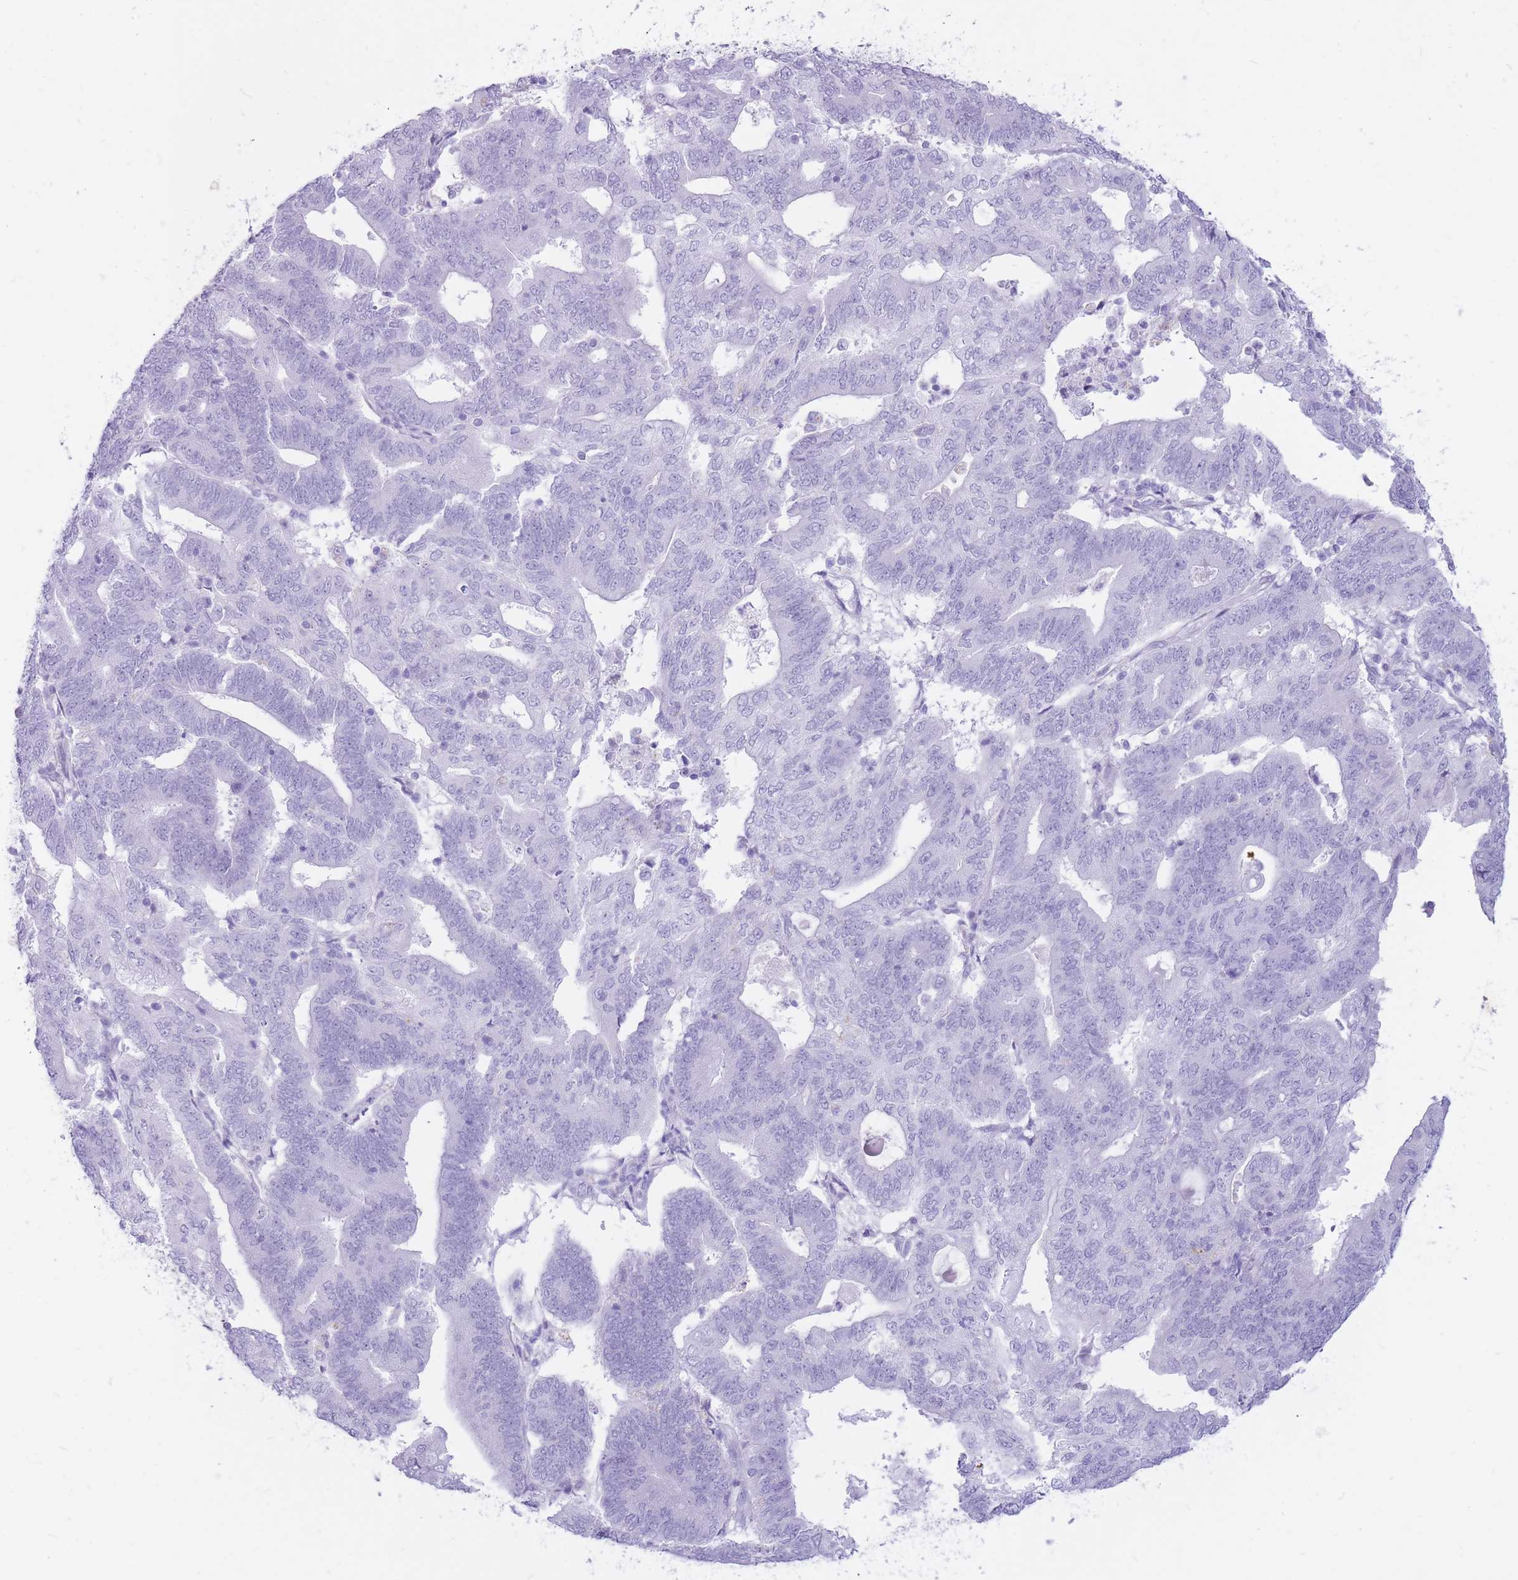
{"staining": {"intensity": "negative", "quantity": "none", "location": "none"}, "tissue": "endometrial cancer", "cell_type": "Tumor cells", "image_type": "cancer", "snomed": [{"axis": "morphology", "description": "Adenocarcinoma, NOS"}, {"axis": "topography", "description": "Endometrium"}], "caption": "A micrograph of endometrial cancer (adenocarcinoma) stained for a protein reveals no brown staining in tumor cells.", "gene": "CYP21A2", "patient": {"sex": "female", "age": 70}}